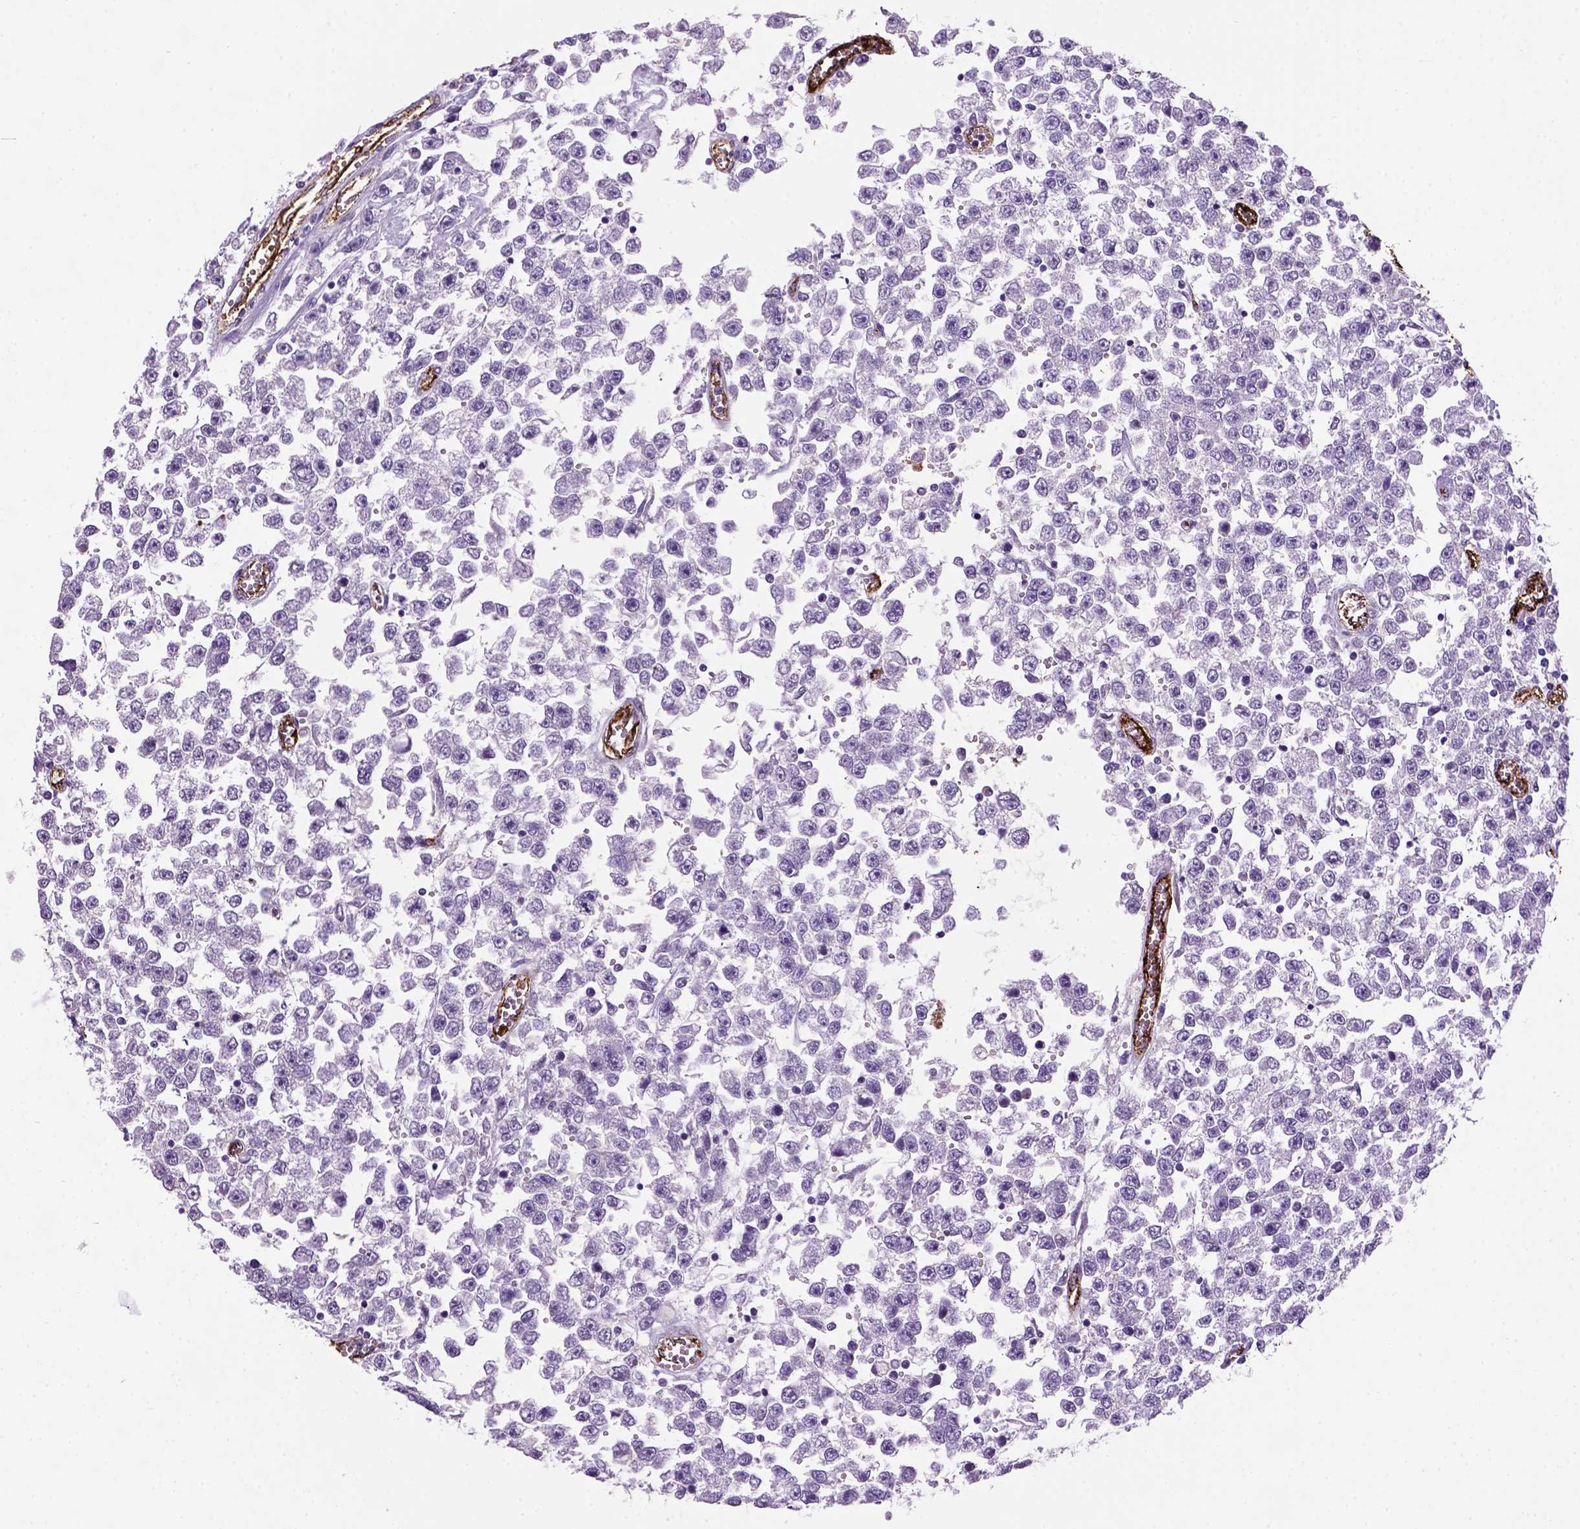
{"staining": {"intensity": "negative", "quantity": "none", "location": "none"}, "tissue": "testis cancer", "cell_type": "Tumor cells", "image_type": "cancer", "snomed": [{"axis": "morphology", "description": "Seminoma, NOS"}, {"axis": "topography", "description": "Testis"}], "caption": "Immunohistochemistry (IHC) of testis seminoma exhibits no positivity in tumor cells.", "gene": "VWF", "patient": {"sex": "male", "age": 34}}